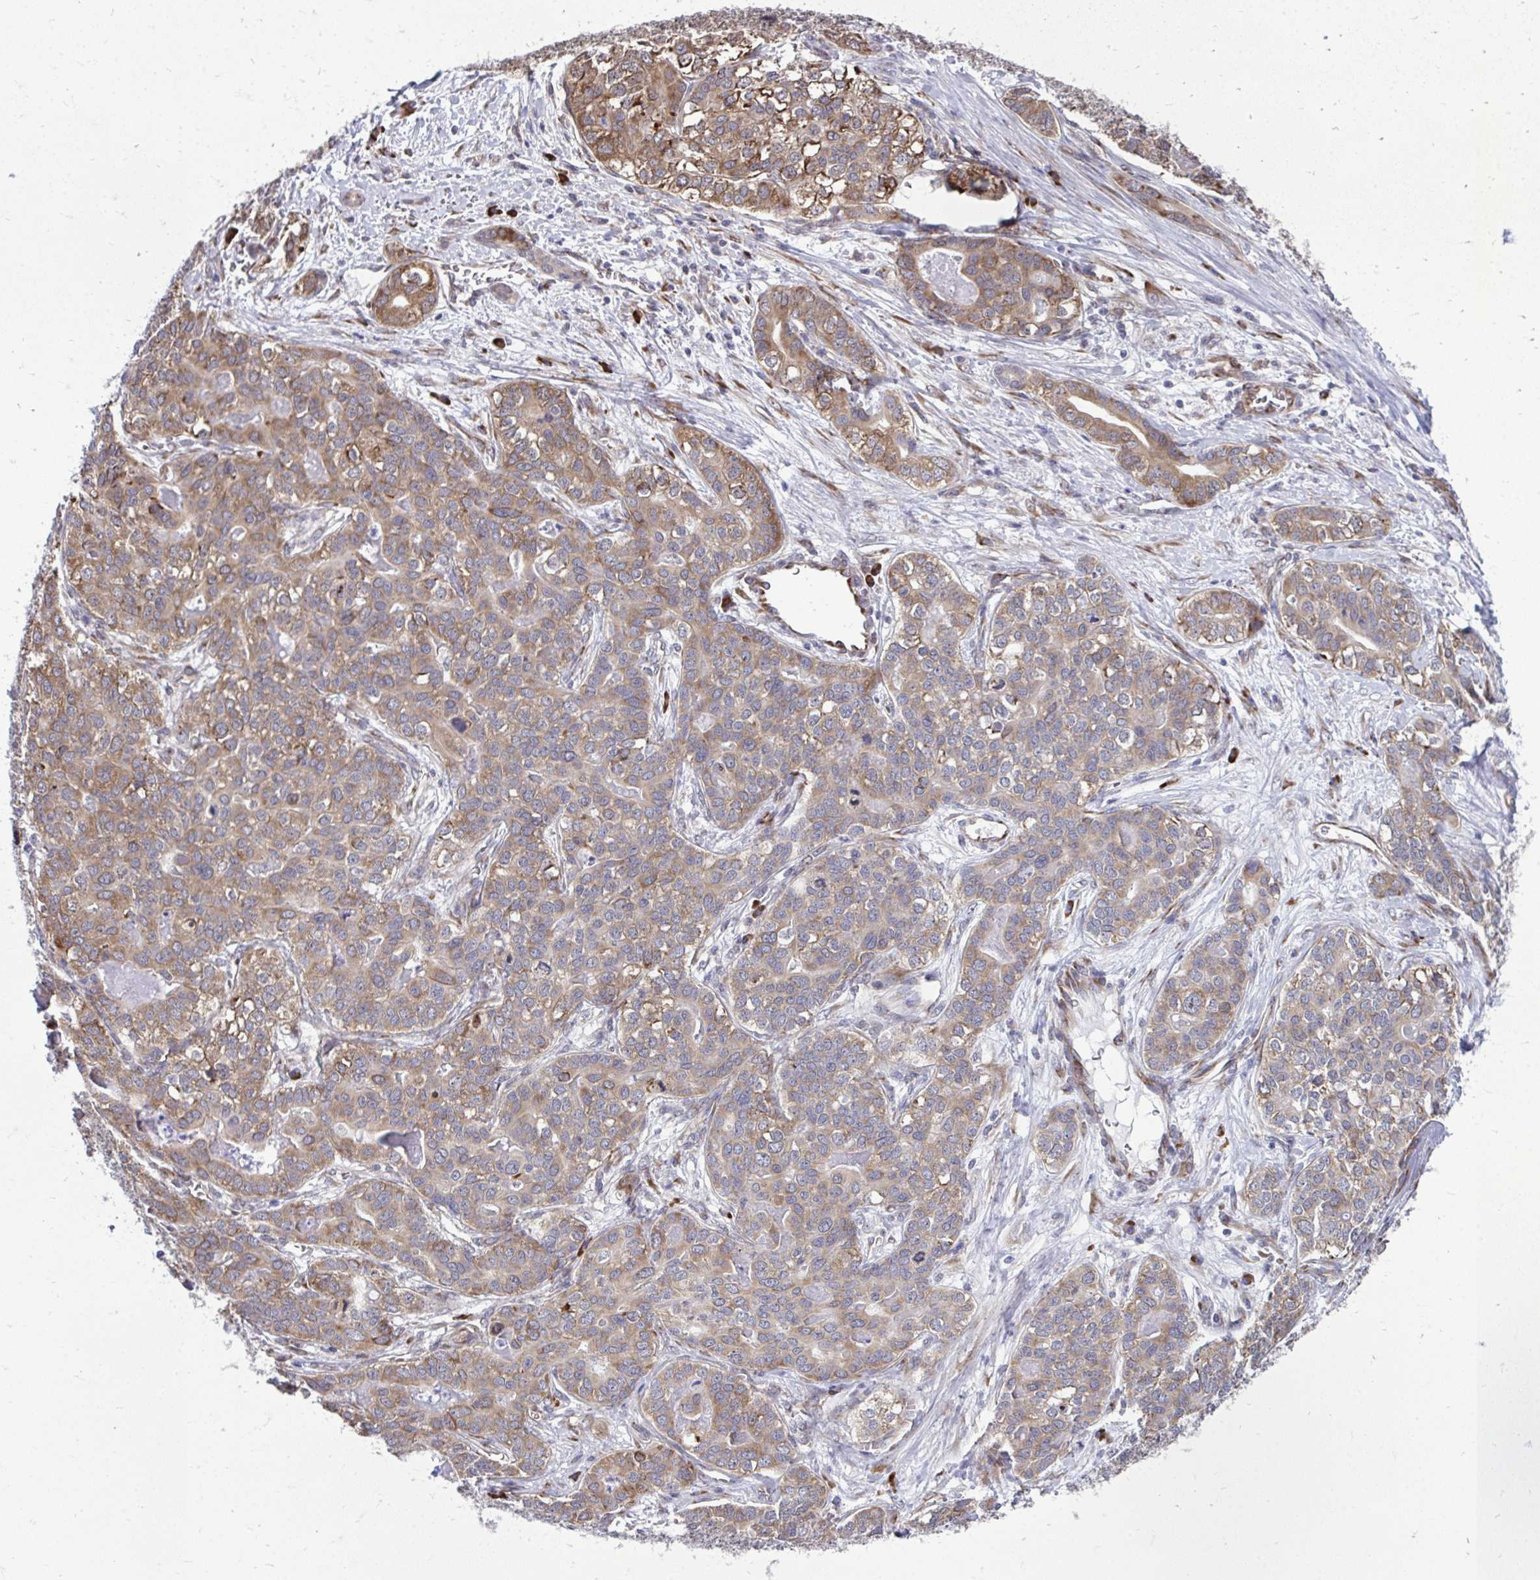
{"staining": {"intensity": "moderate", "quantity": ">75%", "location": "cytoplasmic/membranous"}, "tissue": "liver cancer", "cell_type": "Tumor cells", "image_type": "cancer", "snomed": [{"axis": "morphology", "description": "Cholangiocarcinoma"}, {"axis": "topography", "description": "Liver"}], "caption": "Tumor cells display moderate cytoplasmic/membranous staining in about >75% of cells in liver cholangiocarcinoma.", "gene": "SELENON", "patient": {"sex": "male", "age": 56}}